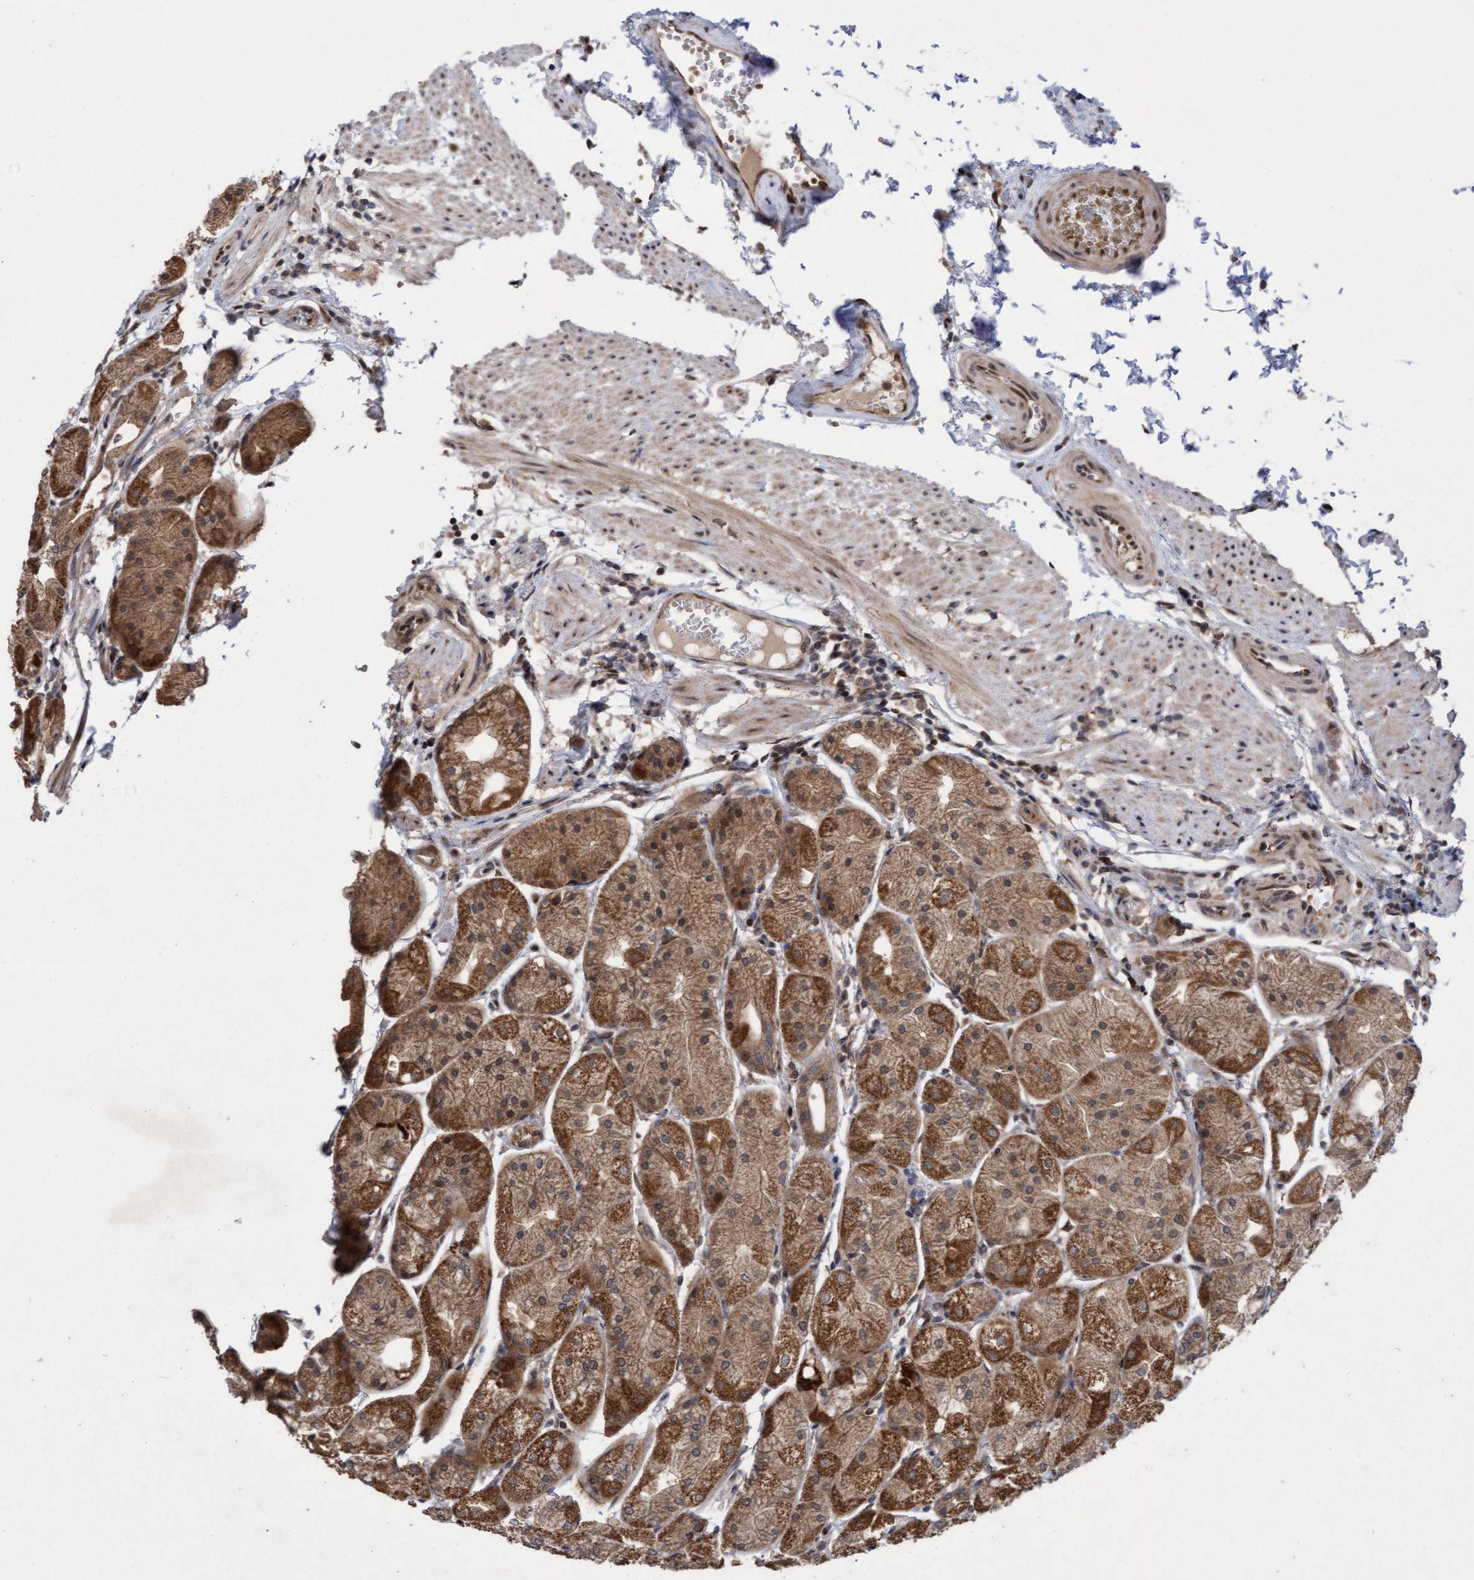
{"staining": {"intensity": "strong", "quantity": ">75%", "location": "cytoplasmic/membranous"}, "tissue": "stomach", "cell_type": "Glandular cells", "image_type": "normal", "snomed": [{"axis": "morphology", "description": "Normal tissue, NOS"}, {"axis": "topography", "description": "Stomach, upper"}], "caption": "Protein expression analysis of normal stomach exhibits strong cytoplasmic/membranous staining in about >75% of glandular cells.", "gene": "TANC2", "patient": {"sex": "male", "age": 72}}